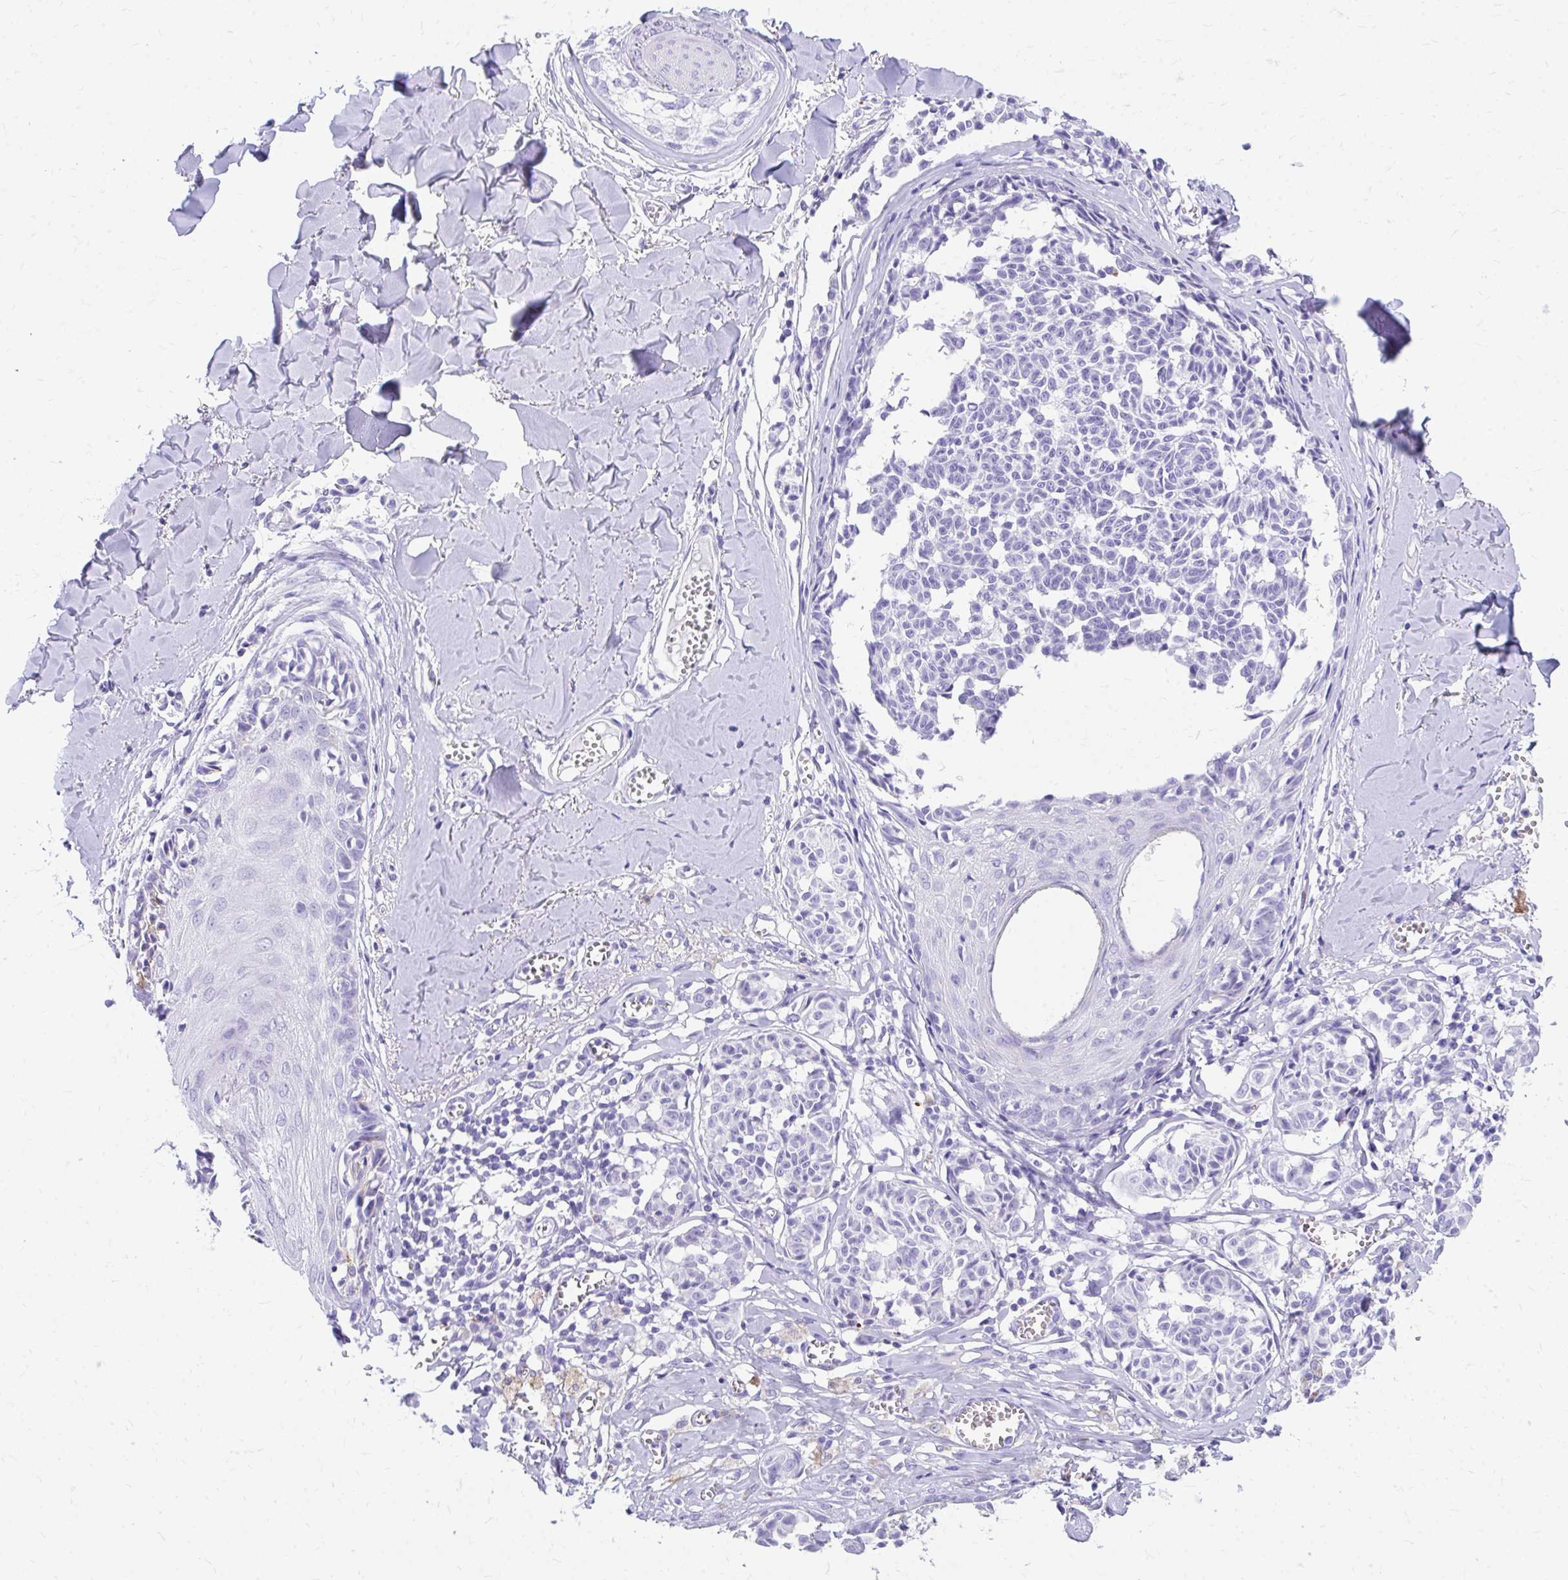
{"staining": {"intensity": "negative", "quantity": "none", "location": "none"}, "tissue": "melanoma", "cell_type": "Tumor cells", "image_type": "cancer", "snomed": [{"axis": "morphology", "description": "Malignant melanoma, NOS"}, {"axis": "topography", "description": "Skin"}], "caption": "This micrograph is of melanoma stained with immunohistochemistry (IHC) to label a protein in brown with the nuclei are counter-stained blue. There is no positivity in tumor cells.", "gene": "ZNF699", "patient": {"sex": "female", "age": 43}}